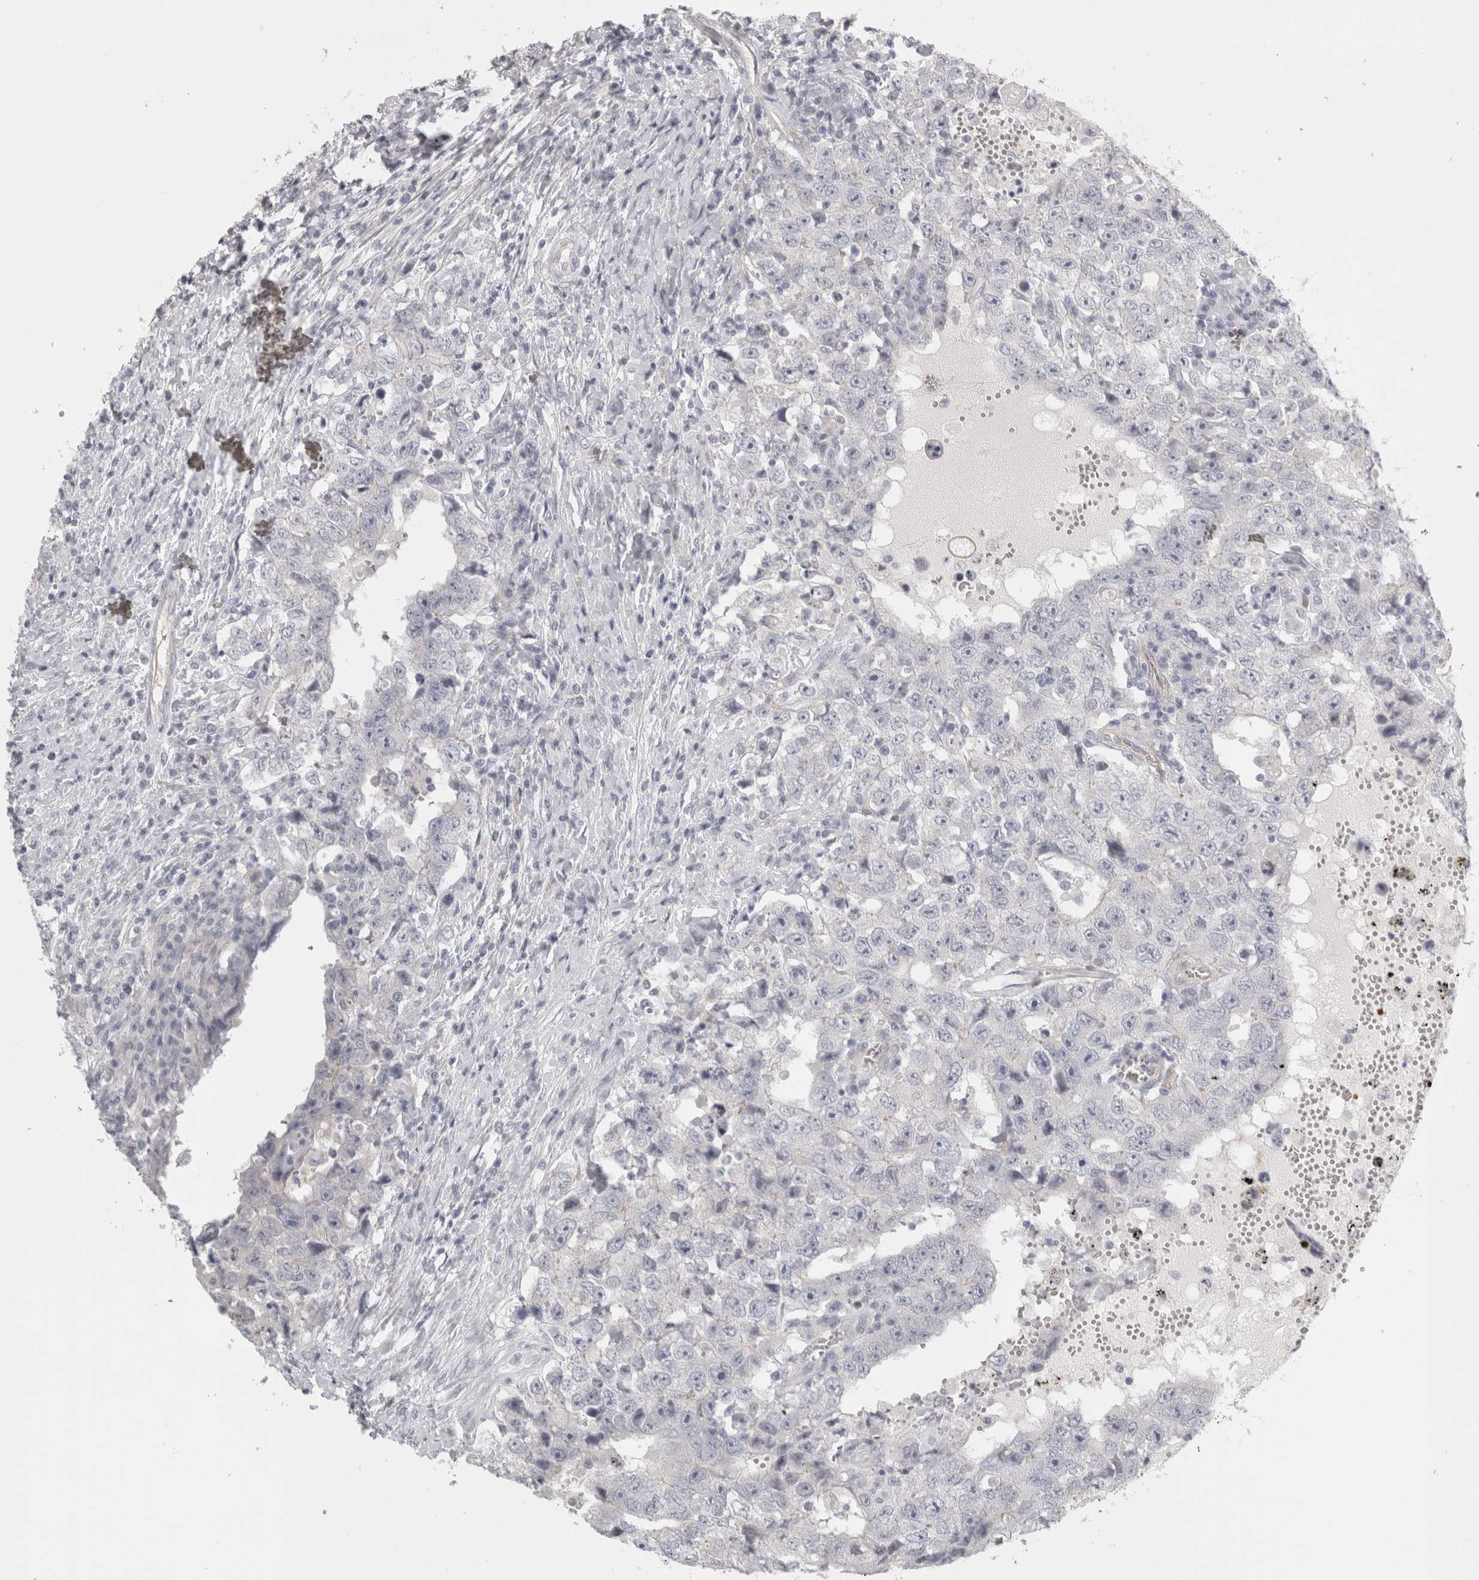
{"staining": {"intensity": "negative", "quantity": "none", "location": "none"}, "tissue": "testis cancer", "cell_type": "Tumor cells", "image_type": "cancer", "snomed": [{"axis": "morphology", "description": "Carcinoma, Embryonal, NOS"}, {"axis": "topography", "description": "Testis"}], "caption": "Tumor cells are negative for protein expression in human embryonal carcinoma (testis). Nuclei are stained in blue.", "gene": "FBLIM1", "patient": {"sex": "male", "age": 26}}